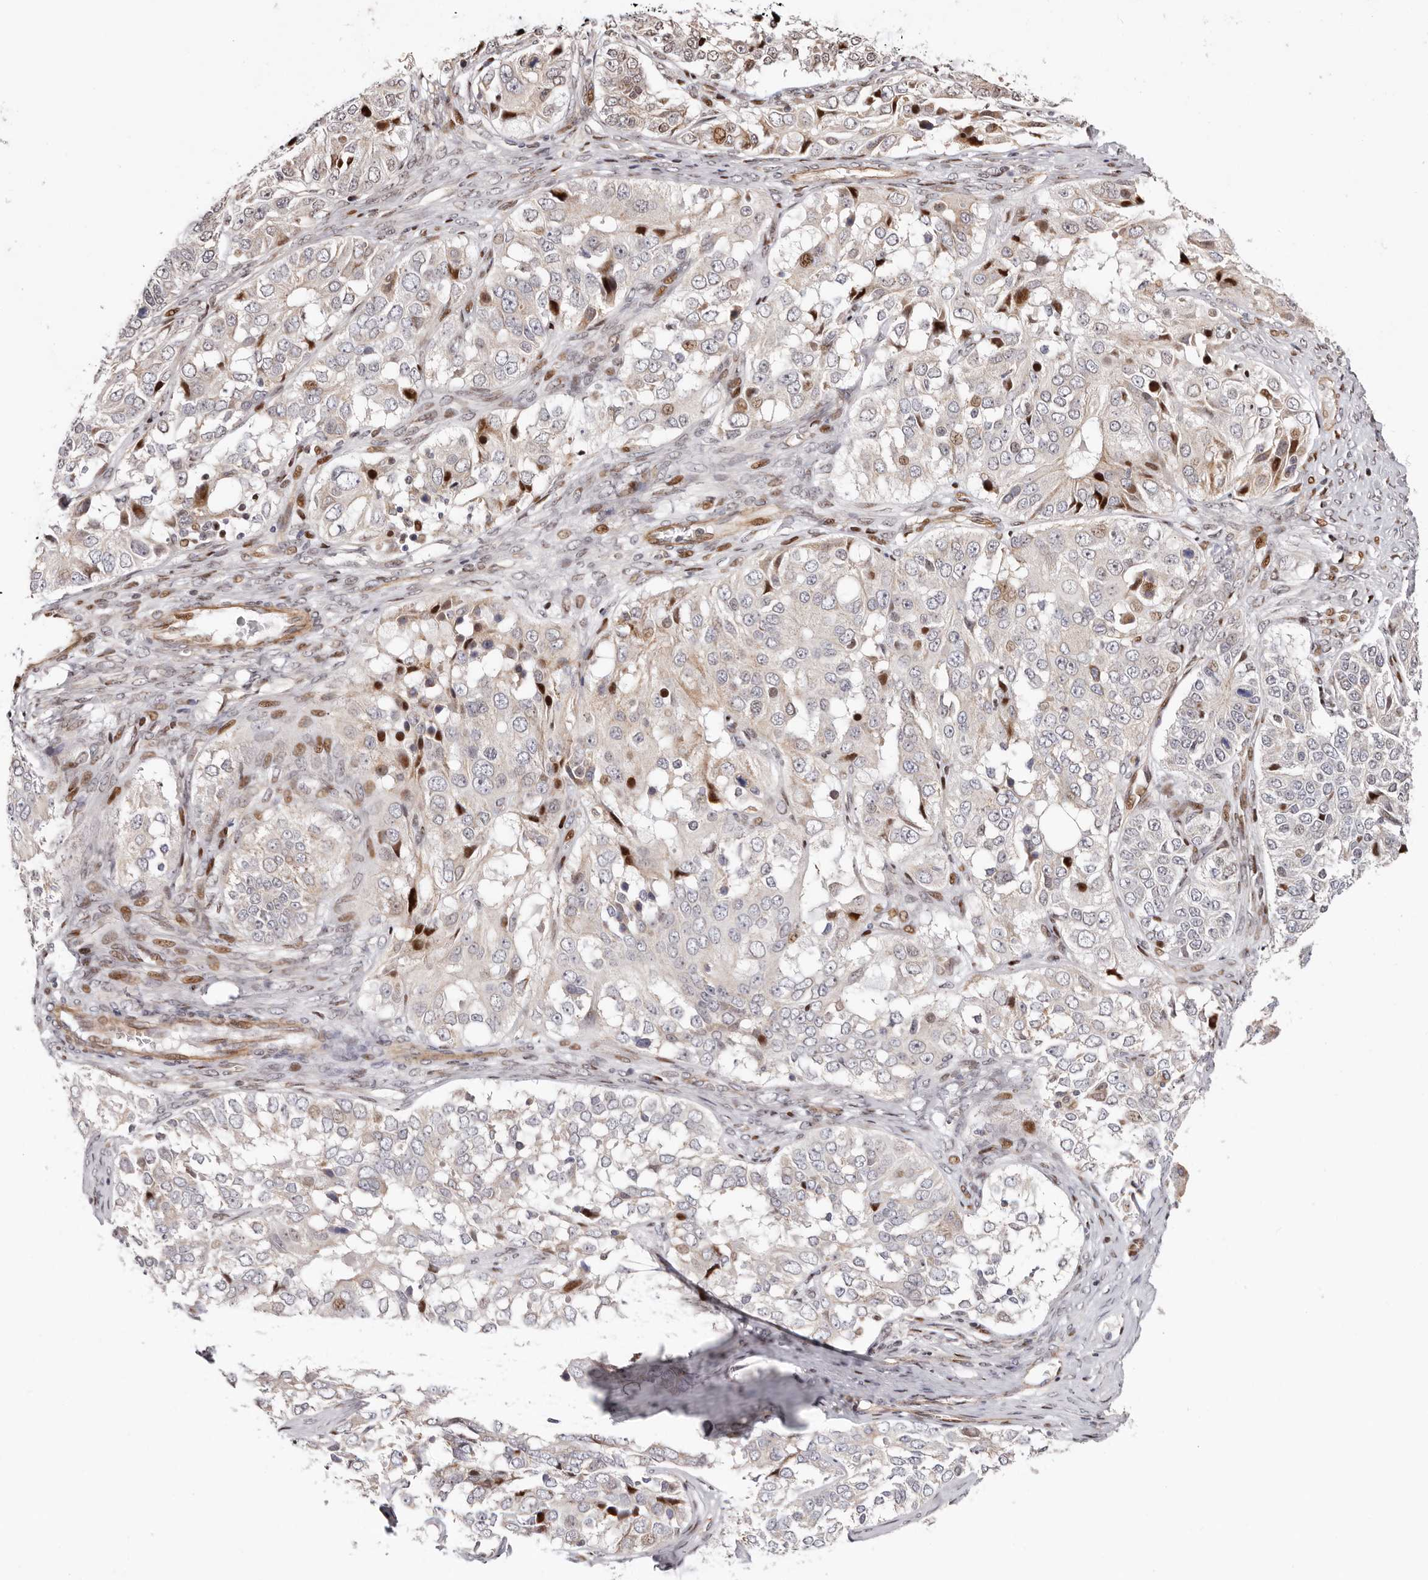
{"staining": {"intensity": "weak", "quantity": "25%-75%", "location": "cytoplasmic/membranous,nuclear"}, "tissue": "ovarian cancer", "cell_type": "Tumor cells", "image_type": "cancer", "snomed": [{"axis": "morphology", "description": "Carcinoma, endometroid"}, {"axis": "topography", "description": "Ovary"}], "caption": "Protein staining displays weak cytoplasmic/membranous and nuclear positivity in about 25%-75% of tumor cells in ovarian endometroid carcinoma. (DAB (3,3'-diaminobenzidine) IHC with brightfield microscopy, high magnification).", "gene": "EPHX3", "patient": {"sex": "female", "age": 51}}